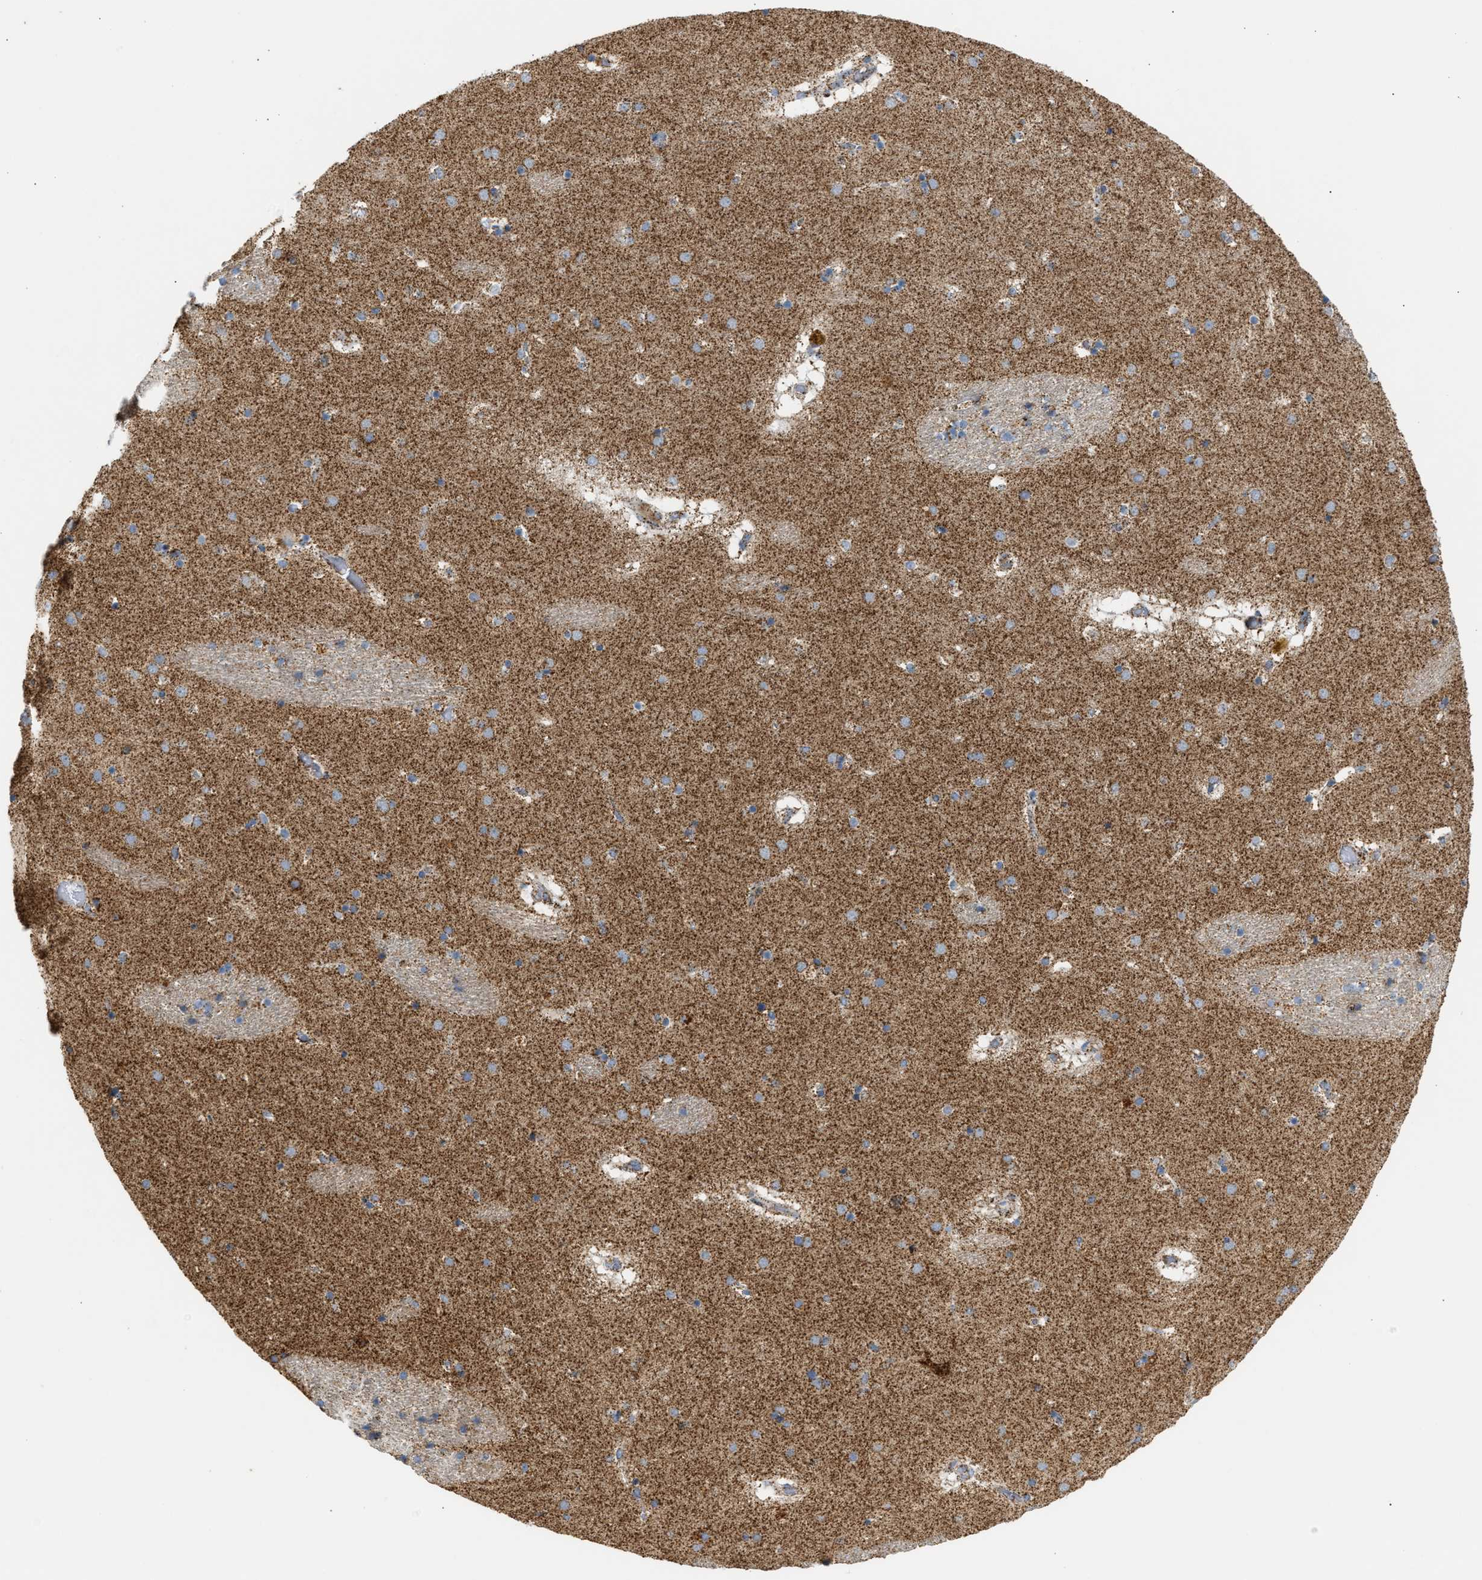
{"staining": {"intensity": "strong", "quantity": "25%-75%", "location": "cytoplasmic/membranous"}, "tissue": "caudate", "cell_type": "Glial cells", "image_type": "normal", "snomed": [{"axis": "morphology", "description": "Normal tissue, NOS"}, {"axis": "topography", "description": "Lateral ventricle wall"}], "caption": "DAB immunohistochemical staining of normal human caudate demonstrates strong cytoplasmic/membranous protein positivity in approximately 25%-75% of glial cells.", "gene": "OGDH", "patient": {"sex": "male", "age": 70}}